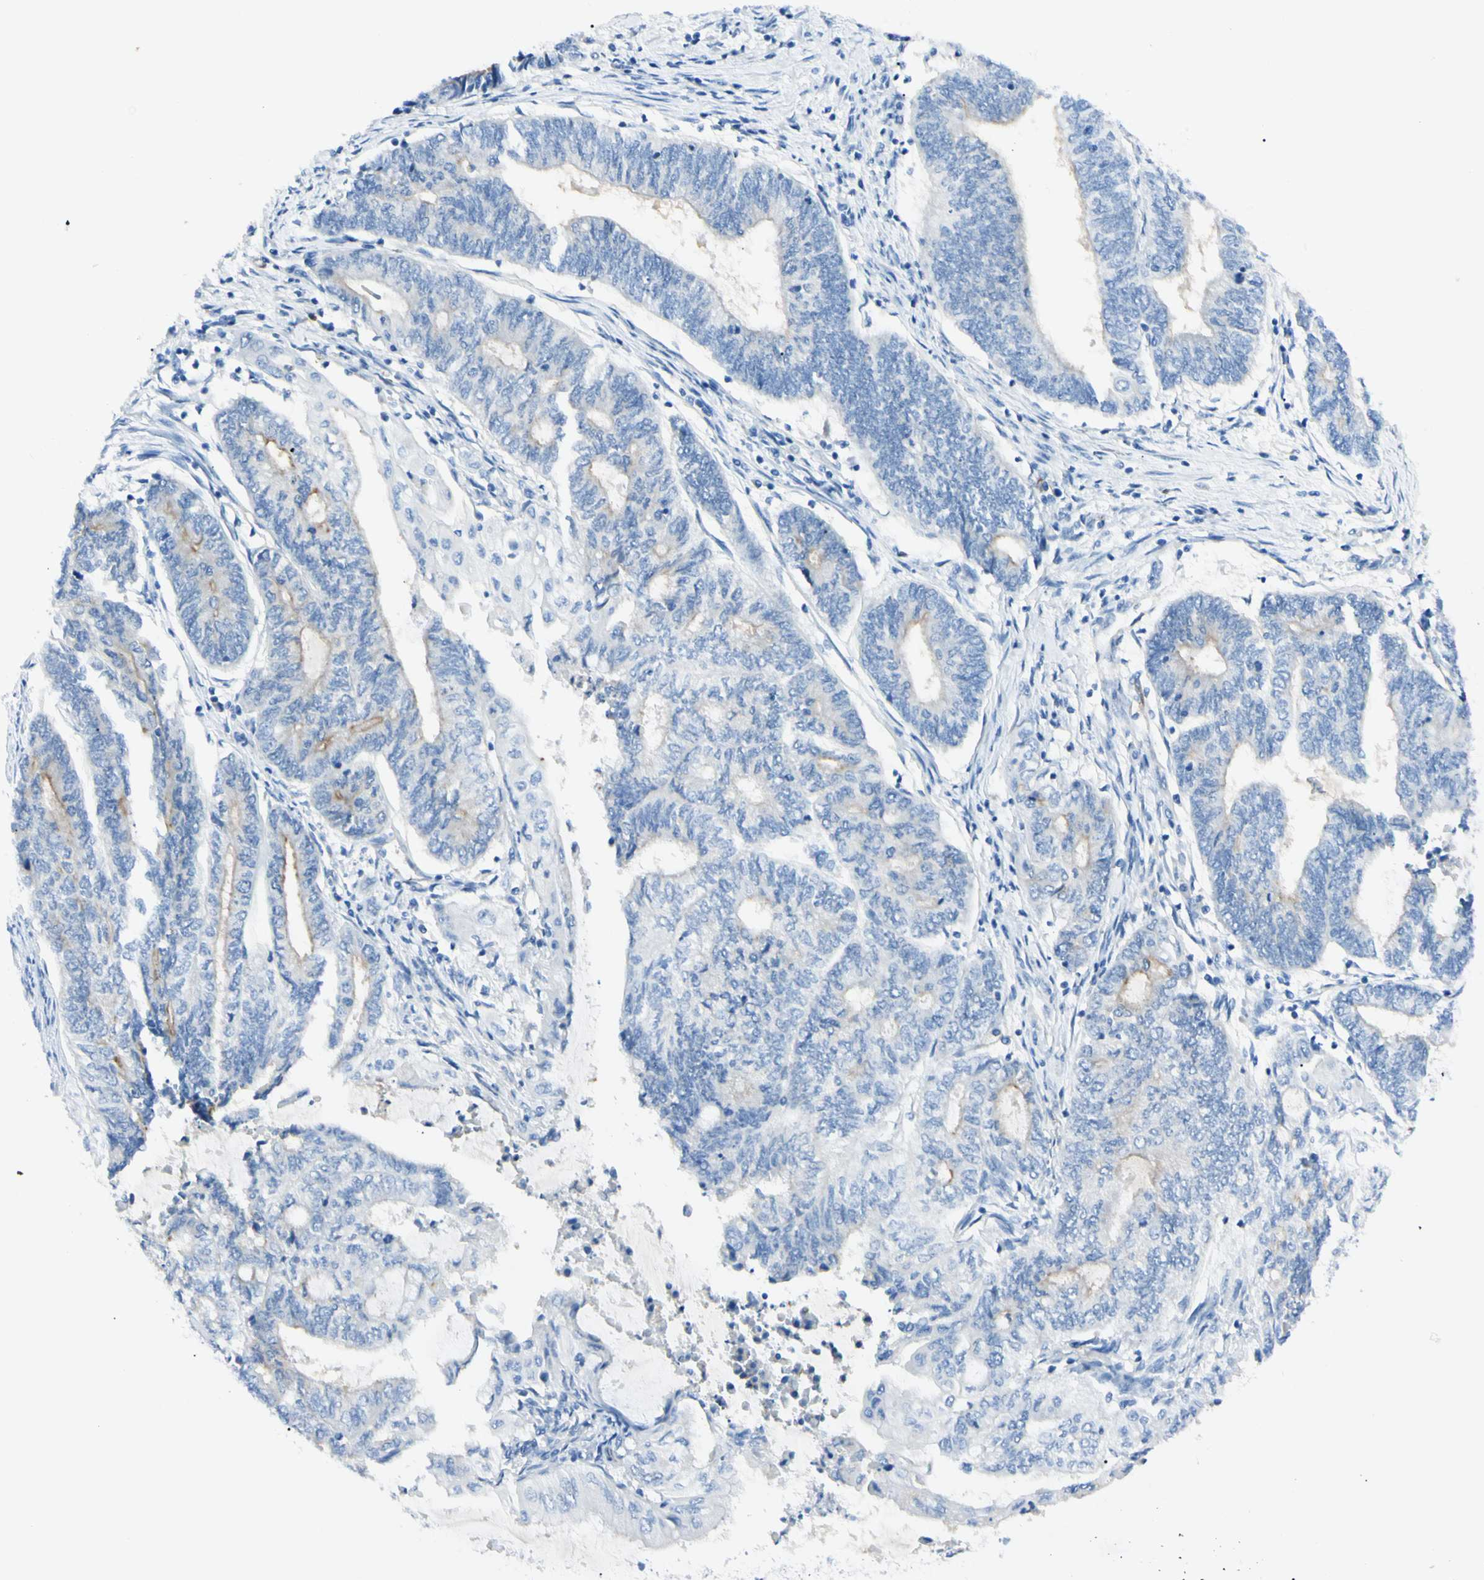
{"staining": {"intensity": "weak", "quantity": "<25%", "location": "cytoplasmic/membranous"}, "tissue": "endometrial cancer", "cell_type": "Tumor cells", "image_type": "cancer", "snomed": [{"axis": "morphology", "description": "Adenocarcinoma, NOS"}, {"axis": "topography", "description": "Uterus"}, {"axis": "topography", "description": "Endometrium"}], "caption": "IHC of human endometrial cancer (adenocarcinoma) demonstrates no positivity in tumor cells.", "gene": "FOLH1", "patient": {"sex": "female", "age": 70}}